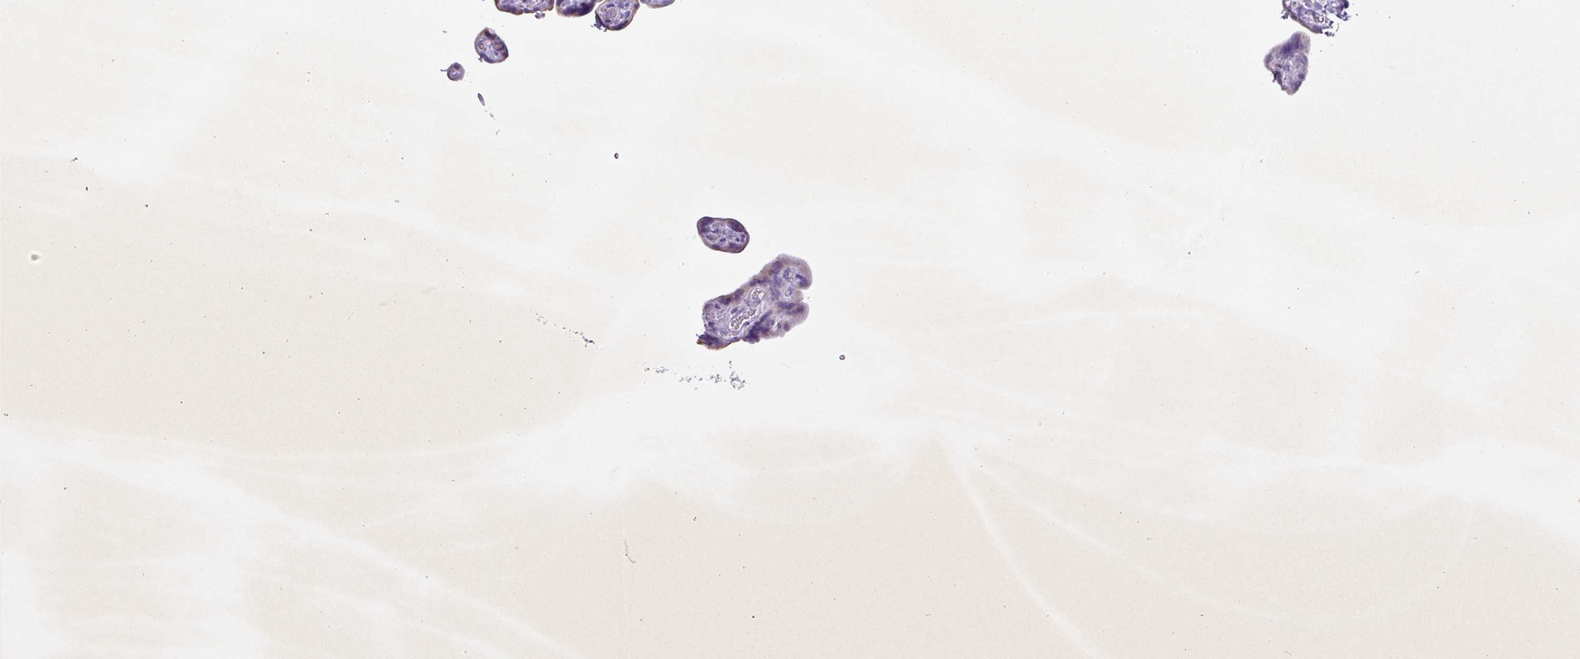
{"staining": {"intensity": "moderate", "quantity": "<25%", "location": "cytoplasmic/membranous"}, "tissue": "placenta", "cell_type": "Trophoblastic cells", "image_type": "normal", "snomed": [{"axis": "morphology", "description": "Normal tissue, NOS"}, {"axis": "topography", "description": "Placenta"}], "caption": "This image reveals immunohistochemistry staining of unremarkable human placenta, with low moderate cytoplasmic/membranous staining in approximately <25% of trophoblastic cells.", "gene": "PGA3", "patient": {"sex": "female", "age": 39}}